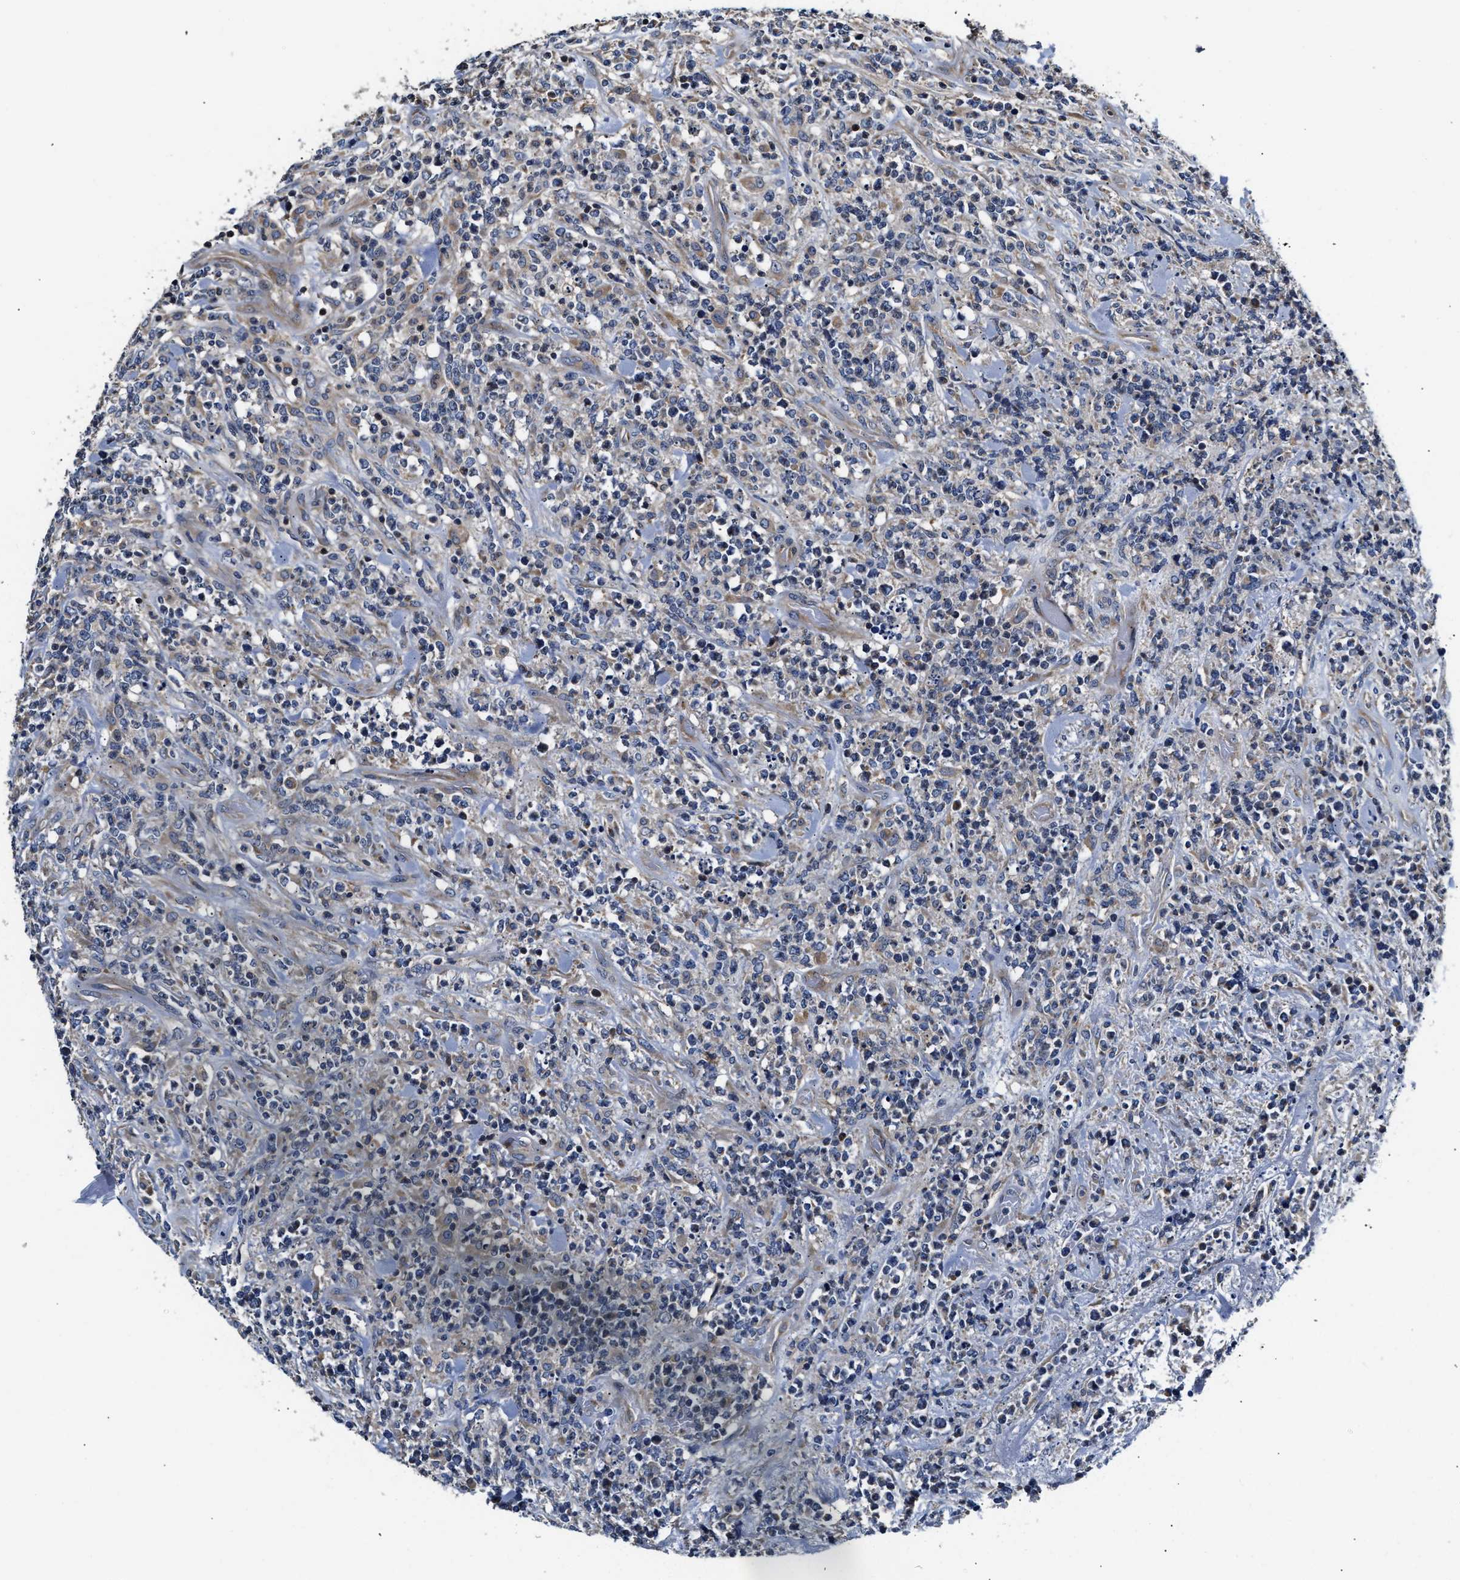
{"staining": {"intensity": "negative", "quantity": "none", "location": "none"}, "tissue": "lymphoma", "cell_type": "Tumor cells", "image_type": "cancer", "snomed": [{"axis": "morphology", "description": "Malignant lymphoma, non-Hodgkin's type, High grade"}, {"axis": "topography", "description": "Soft tissue"}], "caption": "Immunohistochemical staining of malignant lymphoma, non-Hodgkin's type (high-grade) demonstrates no significant positivity in tumor cells.", "gene": "TEX2", "patient": {"sex": "male", "age": 18}}